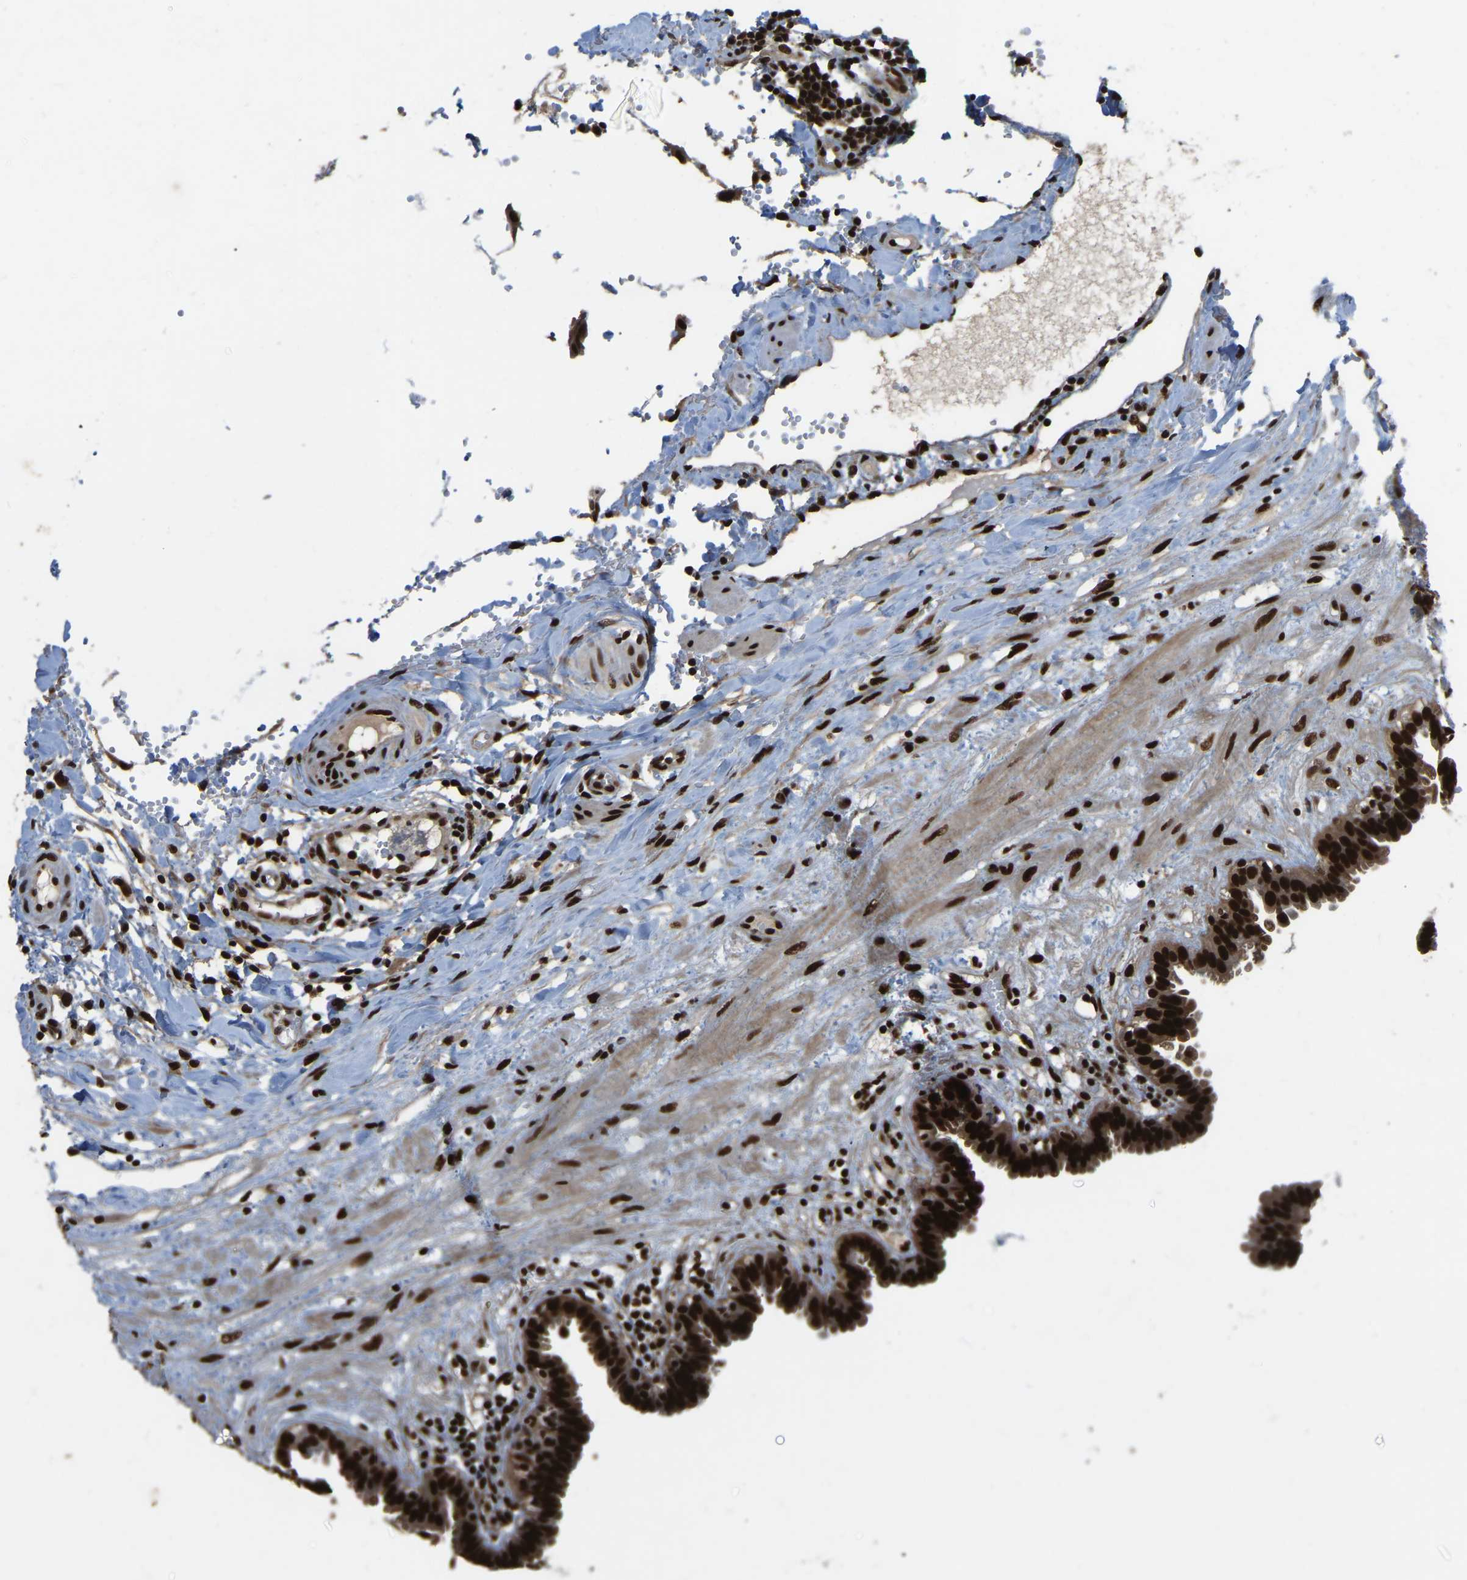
{"staining": {"intensity": "strong", "quantity": ">75%", "location": "nuclear"}, "tissue": "fallopian tube", "cell_type": "Glandular cells", "image_type": "normal", "snomed": [{"axis": "morphology", "description": "Normal tissue, NOS"}, {"axis": "topography", "description": "Fallopian tube"}, {"axis": "topography", "description": "Placenta"}], "caption": "High-power microscopy captured an IHC micrograph of benign fallopian tube, revealing strong nuclear positivity in approximately >75% of glandular cells. (DAB IHC with brightfield microscopy, high magnification).", "gene": "TBL1XR1", "patient": {"sex": "female", "age": 32}}